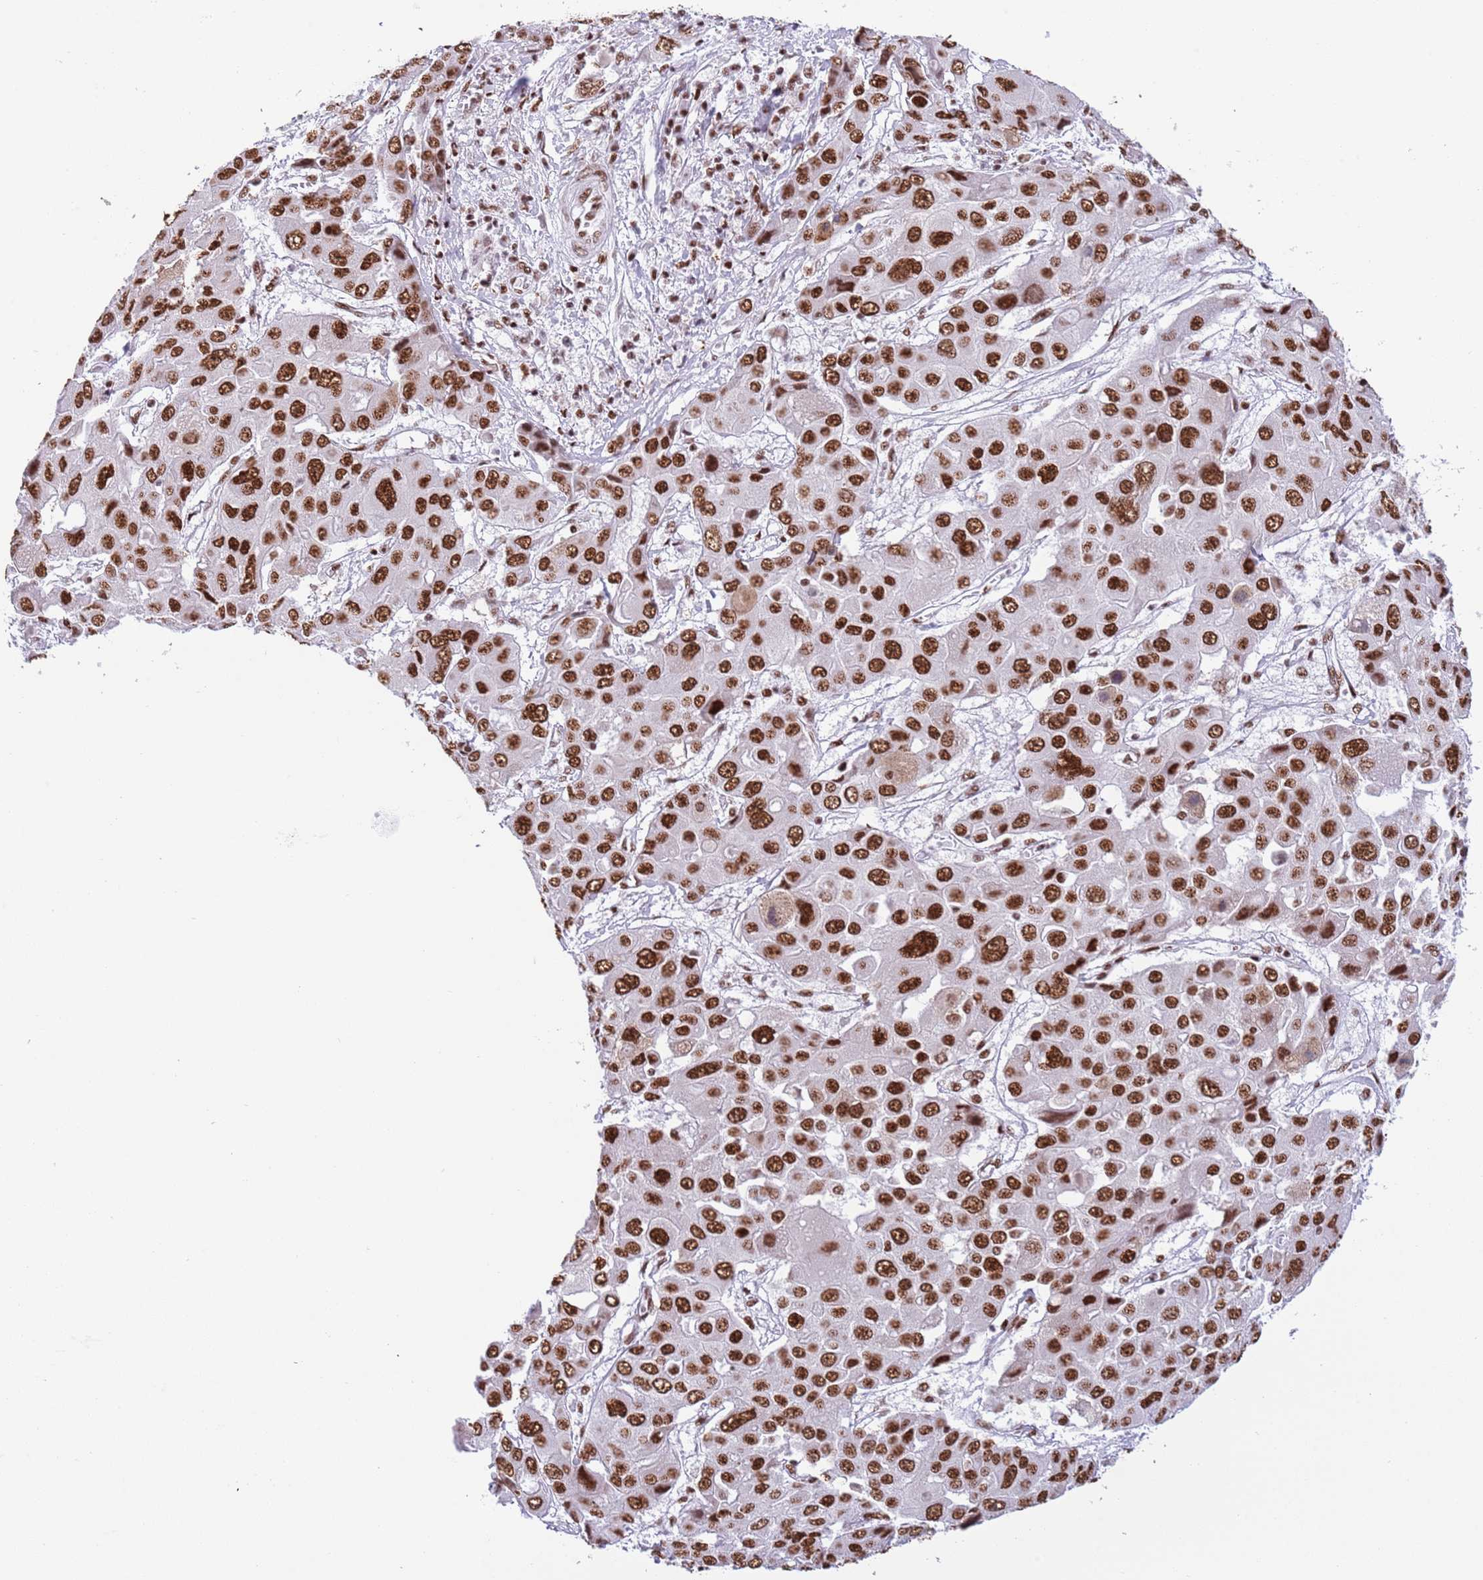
{"staining": {"intensity": "strong", "quantity": ">75%", "location": "nuclear"}, "tissue": "liver cancer", "cell_type": "Tumor cells", "image_type": "cancer", "snomed": [{"axis": "morphology", "description": "Cholangiocarcinoma"}, {"axis": "topography", "description": "Liver"}], "caption": "There is high levels of strong nuclear staining in tumor cells of liver cholangiocarcinoma, as demonstrated by immunohistochemical staining (brown color).", "gene": "SF3A2", "patient": {"sex": "male", "age": 67}}